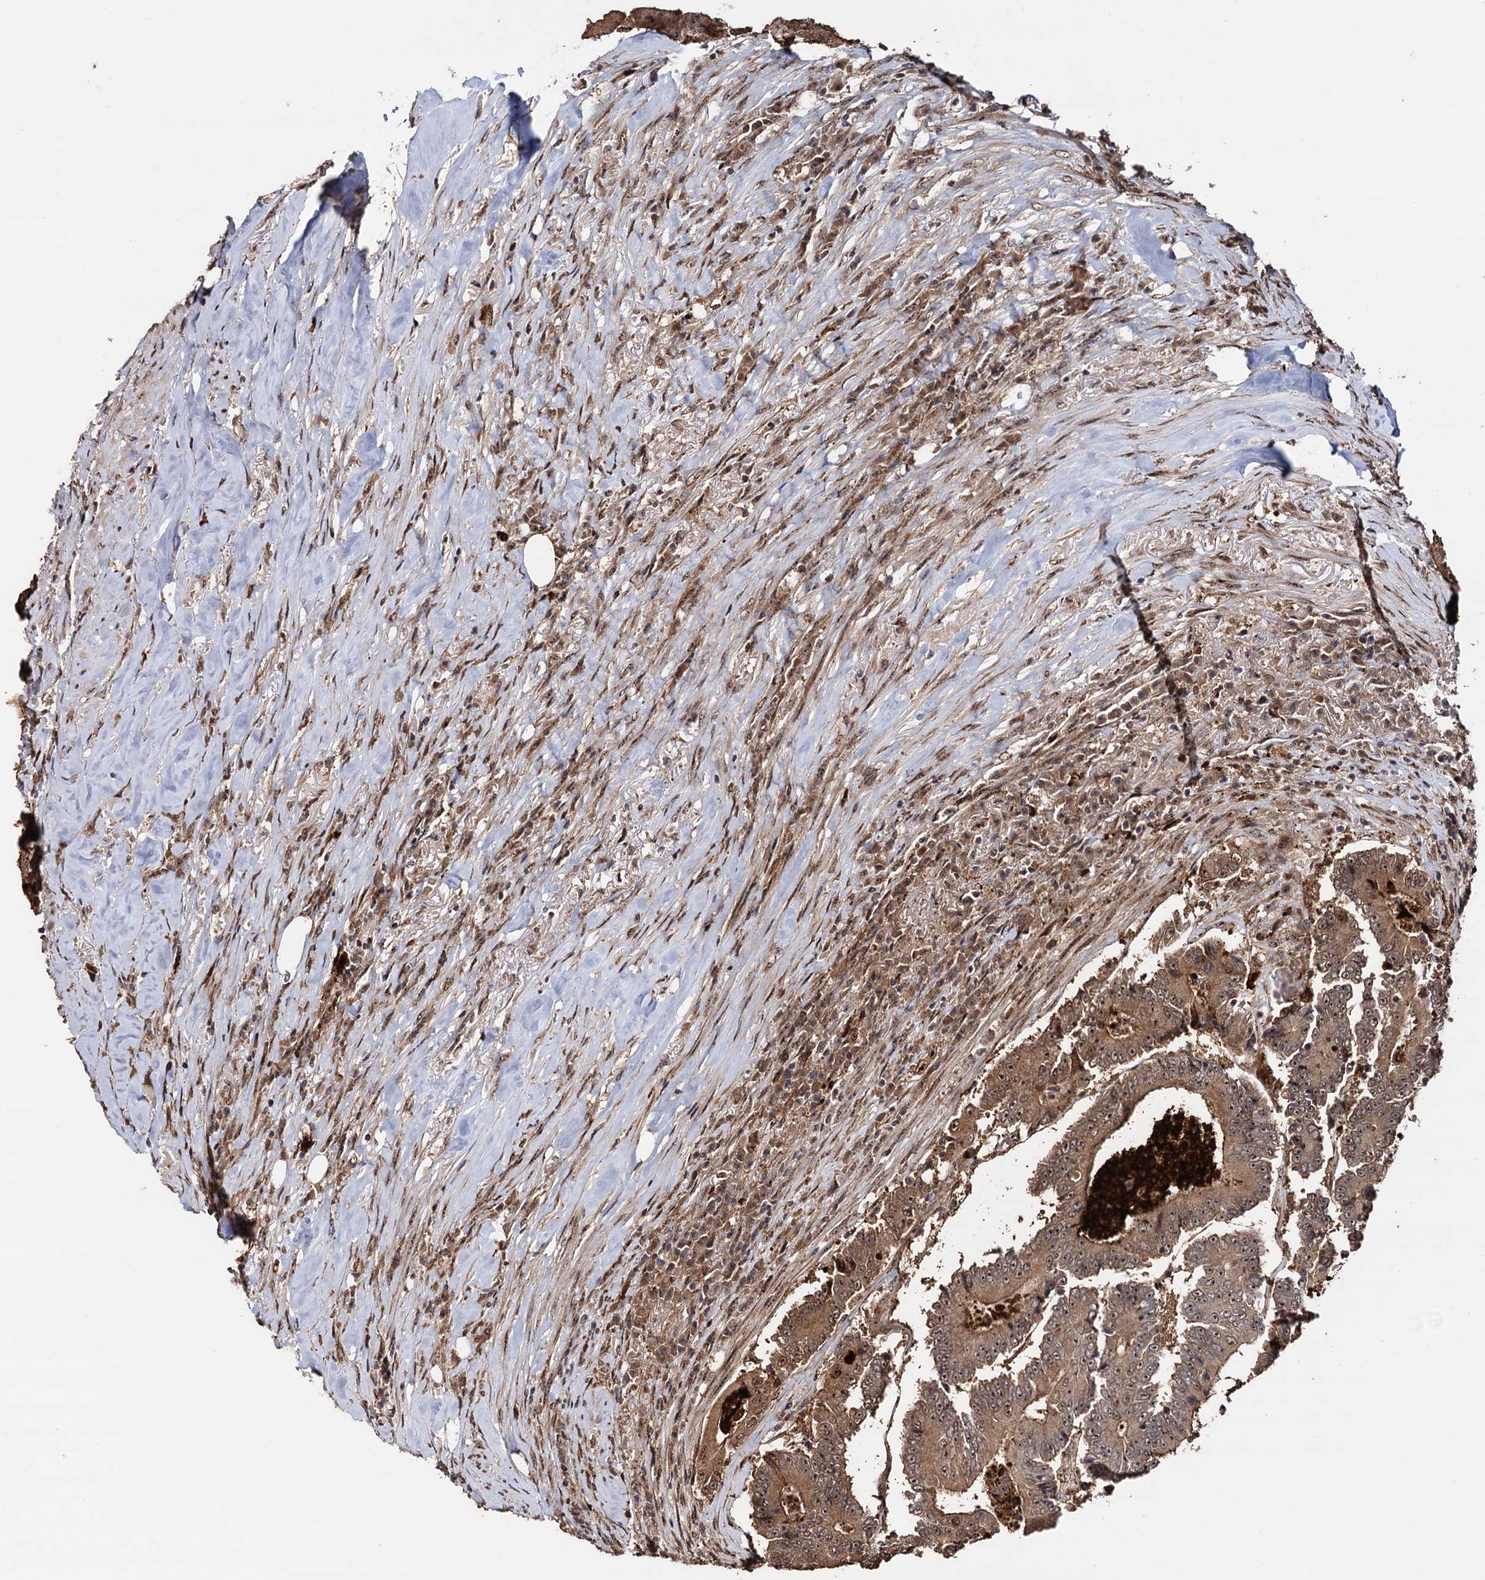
{"staining": {"intensity": "moderate", "quantity": ">75%", "location": "cytoplasmic/membranous,nuclear"}, "tissue": "colorectal cancer", "cell_type": "Tumor cells", "image_type": "cancer", "snomed": [{"axis": "morphology", "description": "Adenocarcinoma, NOS"}, {"axis": "topography", "description": "Colon"}], "caption": "Moderate cytoplasmic/membranous and nuclear positivity for a protein is present in approximately >75% of tumor cells of colorectal adenocarcinoma using IHC.", "gene": "PIGB", "patient": {"sex": "male", "age": 83}}